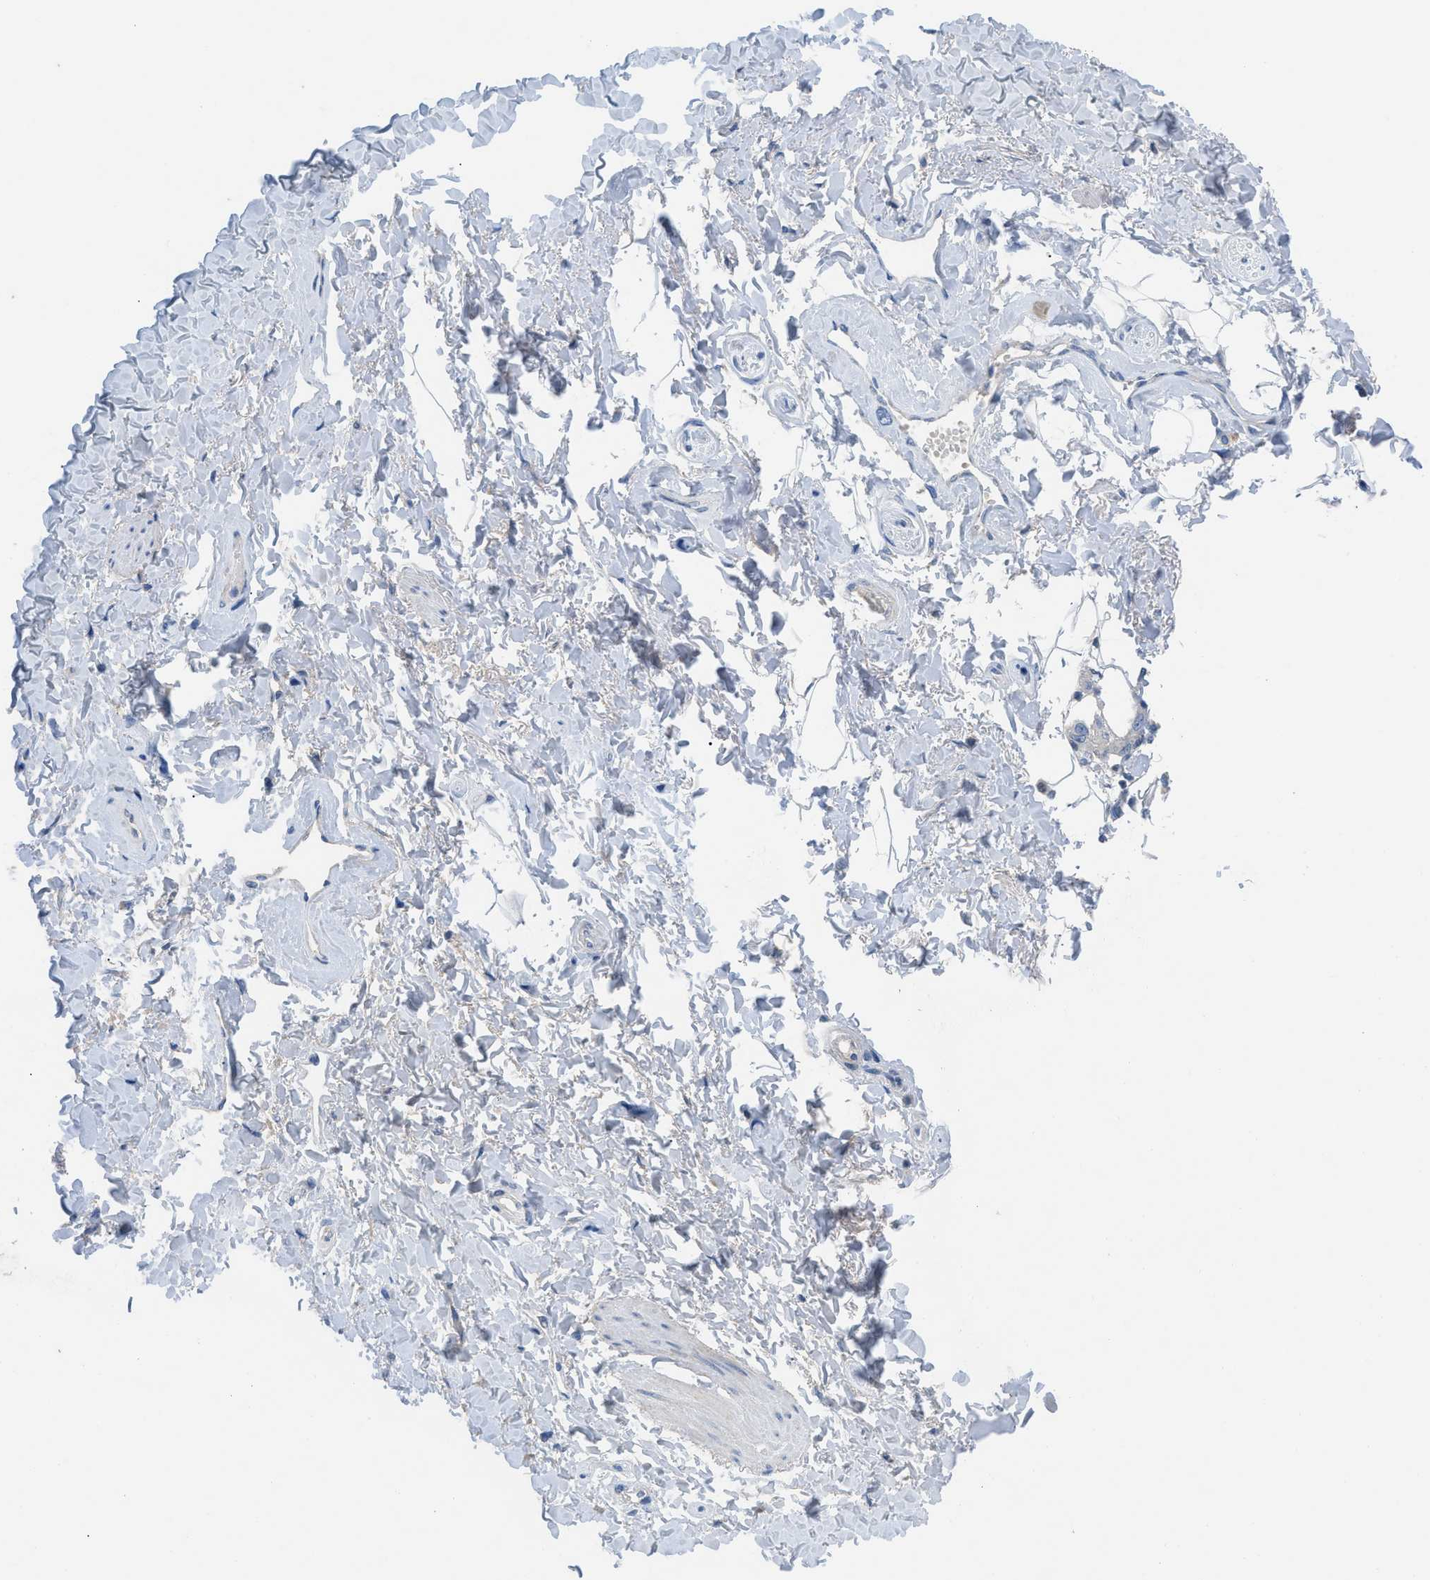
{"staining": {"intensity": "weak", "quantity": "<25%", "location": "cytoplasmic/membranous"}, "tissue": "skin", "cell_type": "Epidermal cells", "image_type": "normal", "snomed": [{"axis": "morphology", "description": "Normal tissue, NOS"}, {"axis": "topography", "description": "Anal"}], "caption": "An image of skin stained for a protein displays no brown staining in epidermal cells.", "gene": "HPX", "patient": {"sex": "male", "age": 69}}